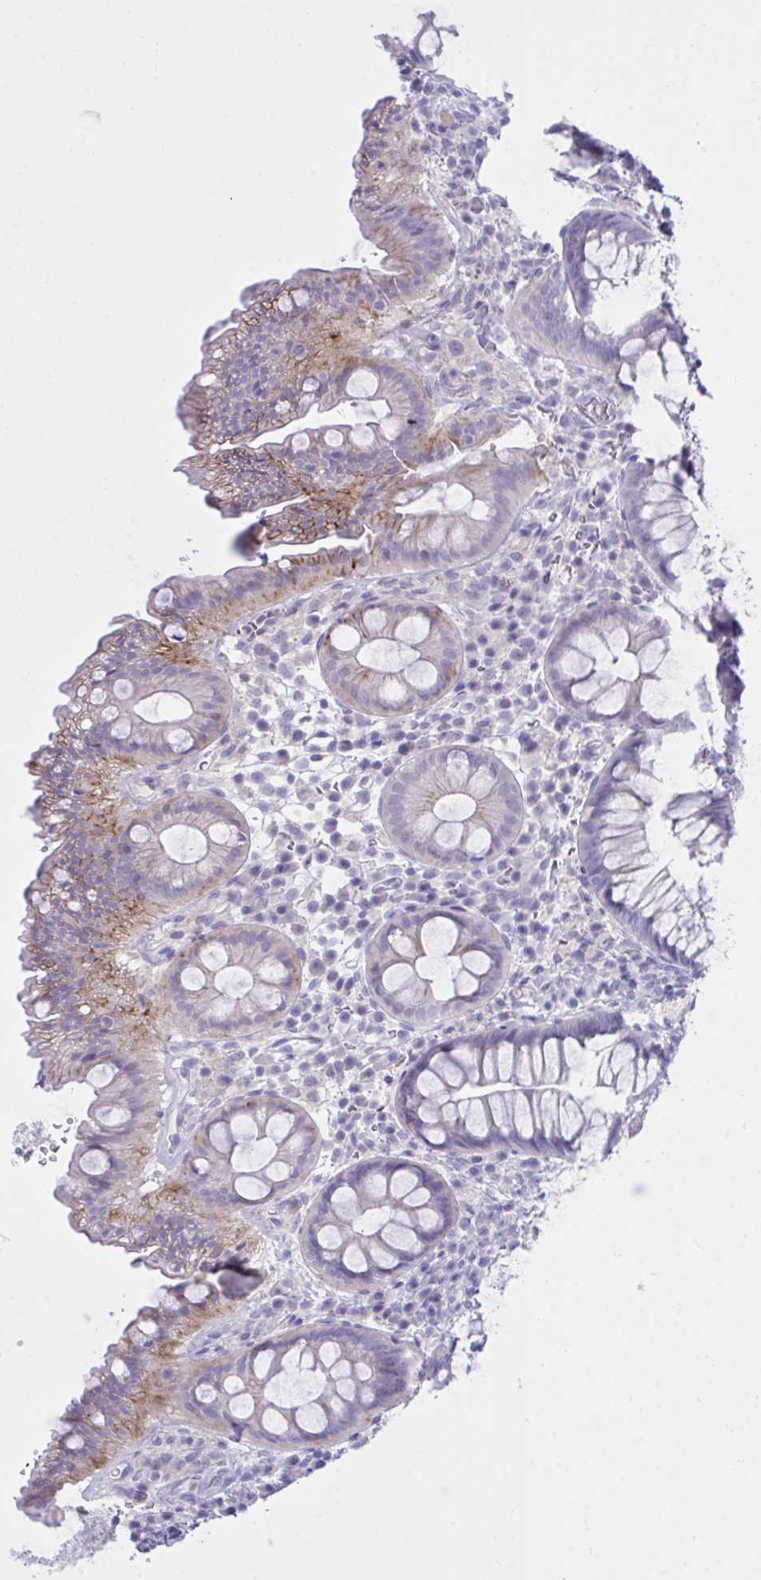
{"staining": {"intensity": "moderate", "quantity": "25%-75%", "location": "cytoplasmic/membranous"}, "tissue": "rectum", "cell_type": "Glandular cells", "image_type": "normal", "snomed": [{"axis": "morphology", "description": "Normal tissue, NOS"}, {"axis": "topography", "description": "Rectum"}], "caption": "High-magnification brightfield microscopy of unremarkable rectum stained with DAB (3,3'-diaminobenzidine) (brown) and counterstained with hematoxylin (blue). glandular cells exhibit moderate cytoplasmic/membranous positivity is seen in about25%-75% of cells.", "gene": "PLEKHH1", "patient": {"sex": "female", "age": 69}}